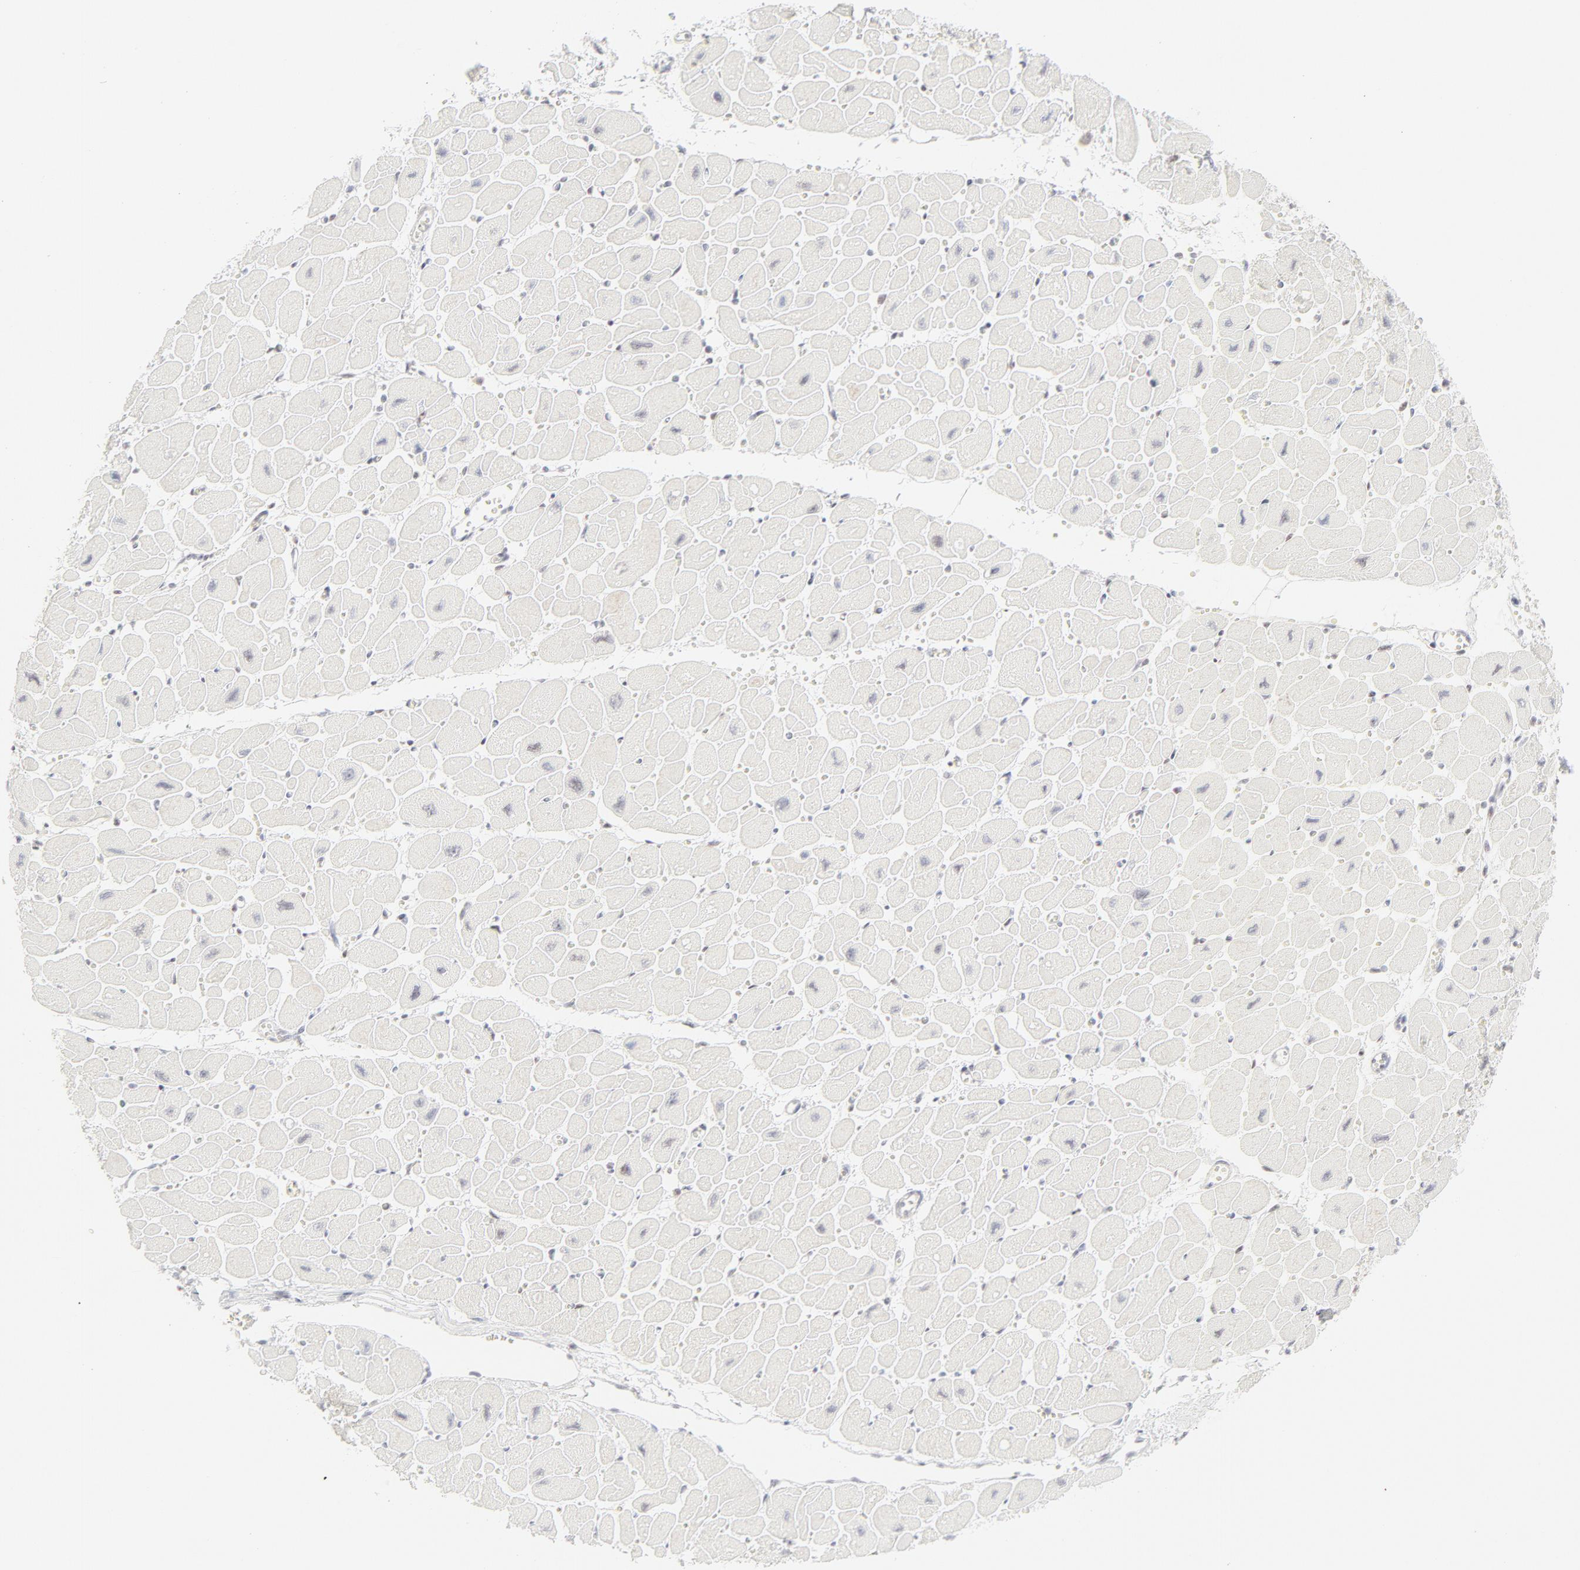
{"staining": {"intensity": "weak", "quantity": "<25%", "location": "cytoplasmic/membranous"}, "tissue": "heart muscle", "cell_type": "Cardiomyocytes", "image_type": "normal", "snomed": [{"axis": "morphology", "description": "Normal tissue, NOS"}, {"axis": "topography", "description": "Heart"}], "caption": "This is an immunohistochemistry (IHC) micrograph of unremarkable heart muscle. There is no positivity in cardiomyocytes.", "gene": "PRKCB", "patient": {"sex": "female", "age": 54}}